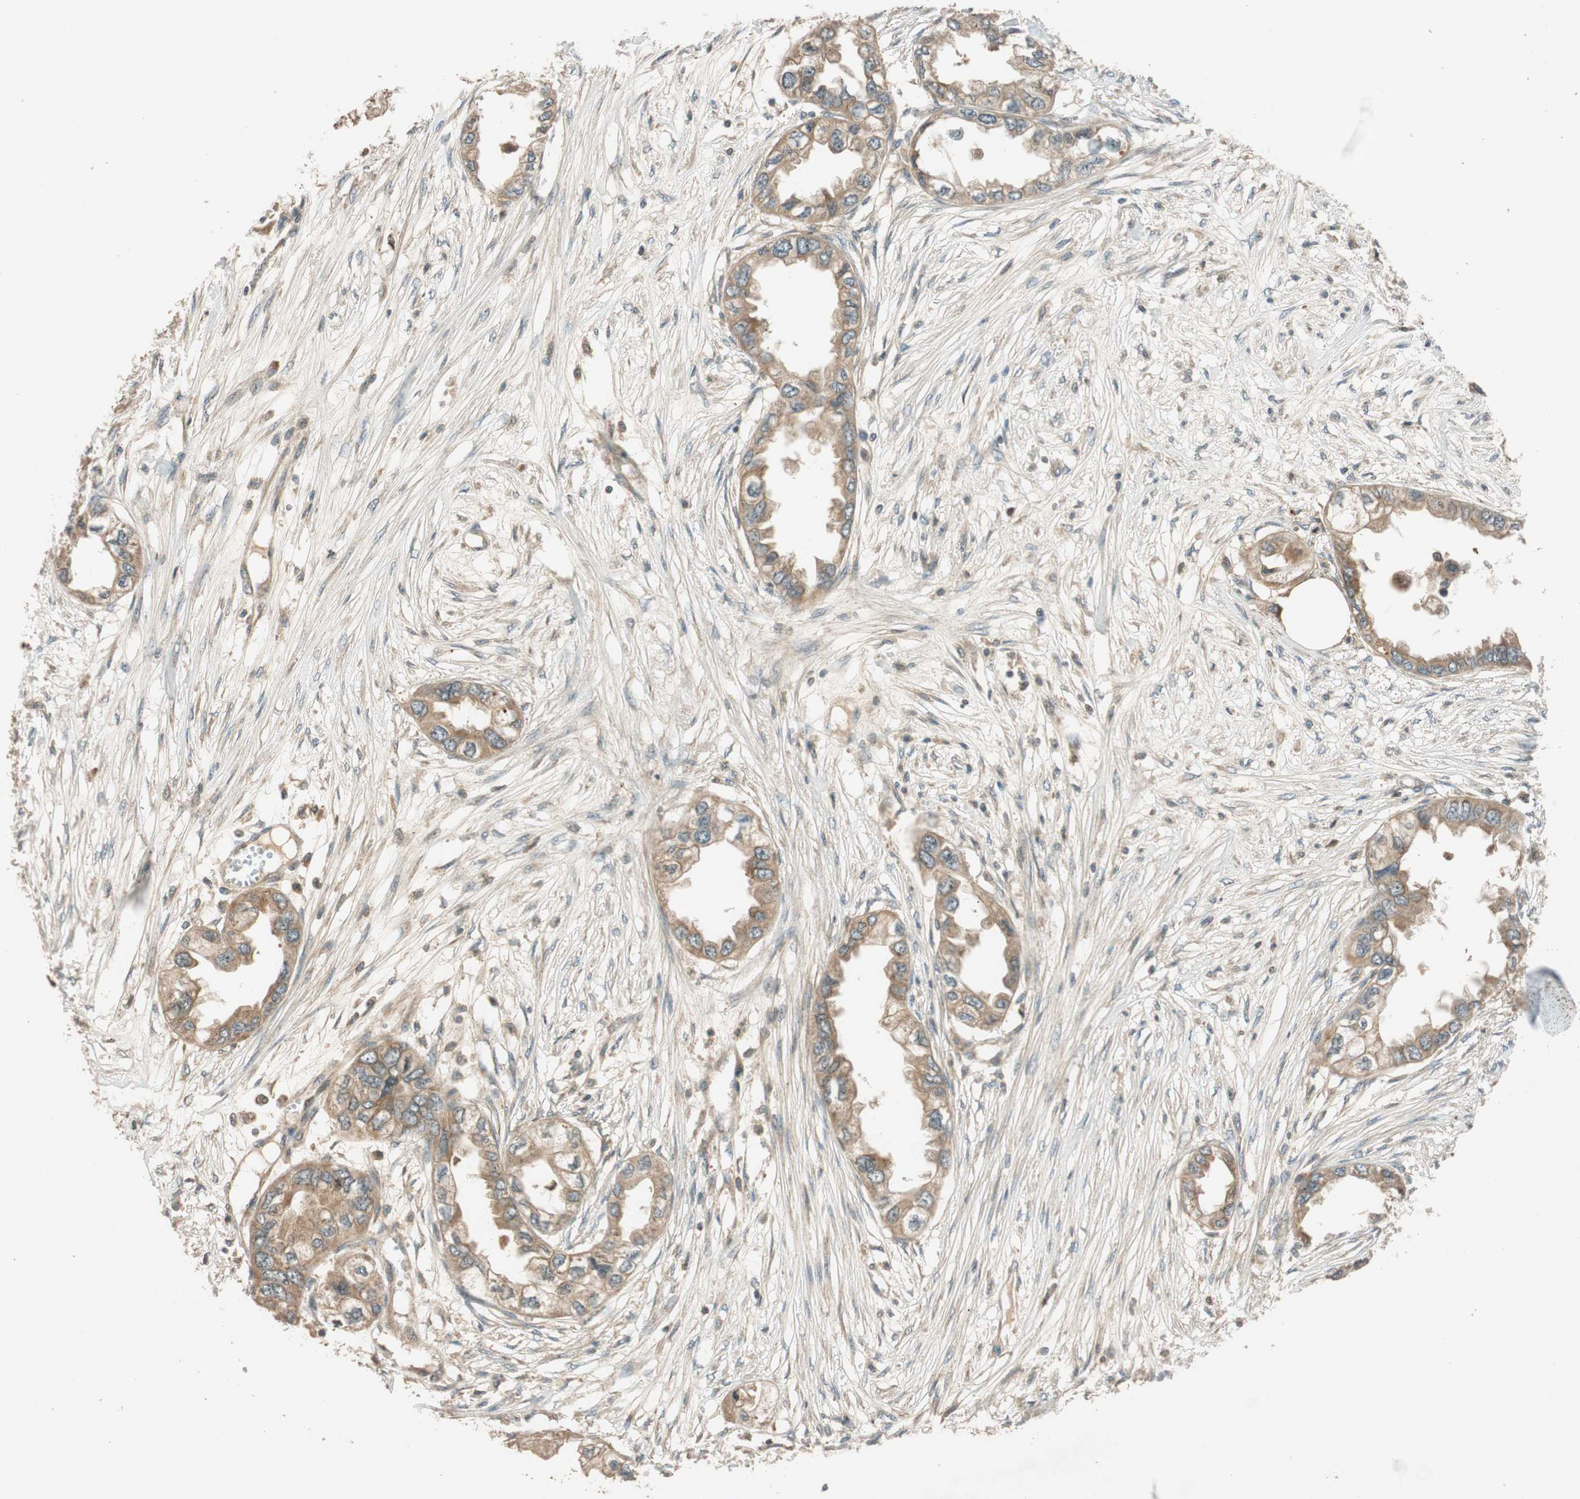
{"staining": {"intensity": "moderate", "quantity": ">75%", "location": "cytoplasmic/membranous"}, "tissue": "endometrial cancer", "cell_type": "Tumor cells", "image_type": "cancer", "snomed": [{"axis": "morphology", "description": "Adenocarcinoma, NOS"}, {"axis": "topography", "description": "Endometrium"}], "caption": "The photomicrograph exhibits immunohistochemical staining of endometrial cancer. There is moderate cytoplasmic/membranous expression is identified in approximately >75% of tumor cells.", "gene": "GLB1", "patient": {"sex": "female", "age": 67}}